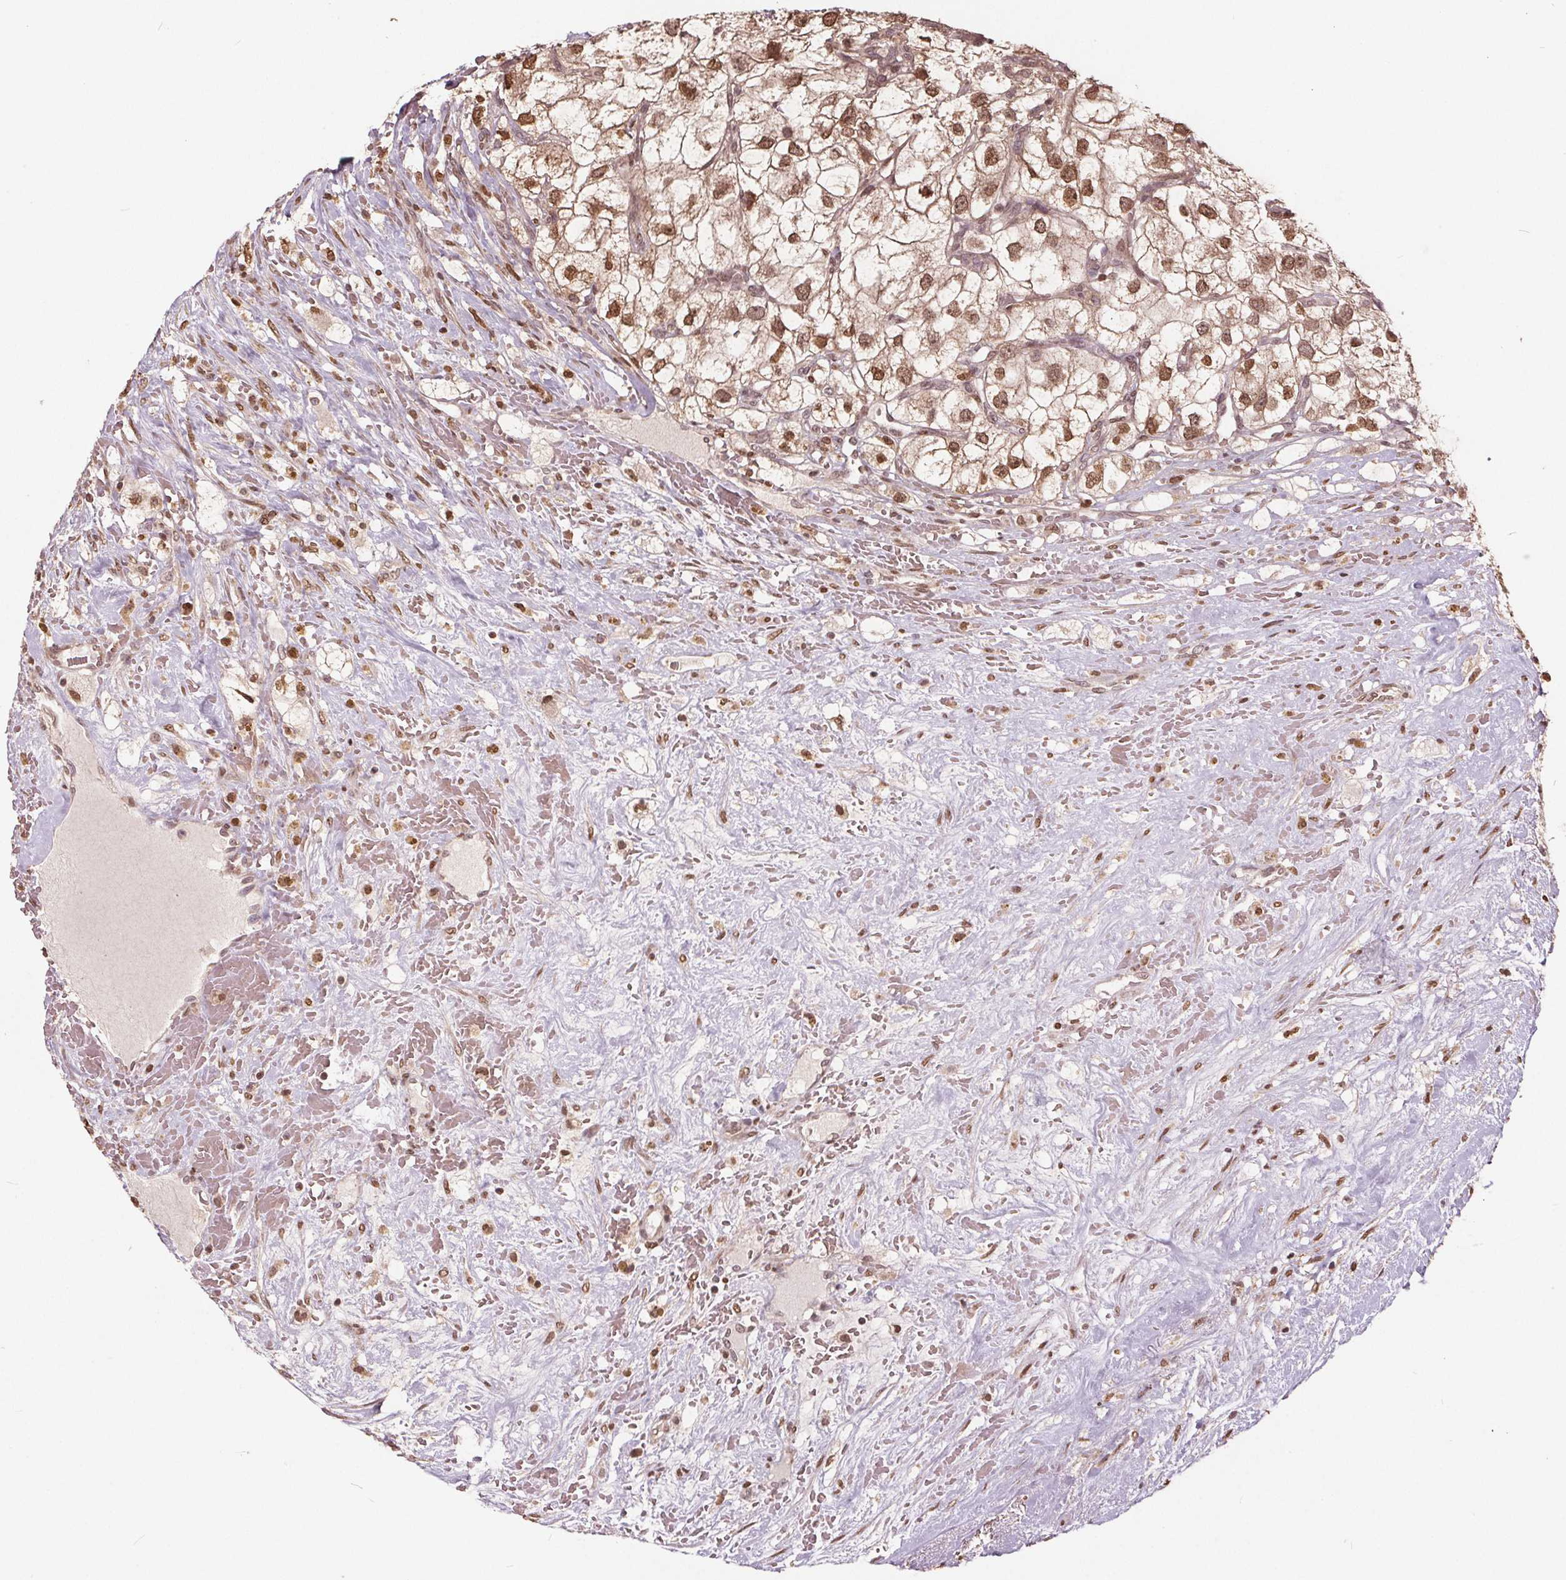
{"staining": {"intensity": "moderate", "quantity": ">75%", "location": "nuclear"}, "tissue": "renal cancer", "cell_type": "Tumor cells", "image_type": "cancer", "snomed": [{"axis": "morphology", "description": "Adenocarcinoma, NOS"}, {"axis": "topography", "description": "Kidney"}], "caption": "Immunohistochemistry (IHC) (DAB (3,3'-diaminobenzidine)) staining of adenocarcinoma (renal) reveals moderate nuclear protein expression in approximately >75% of tumor cells. (Stains: DAB in brown, nuclei in blue, Microscopy: brightfield microscopy at high magnification).", "gene": "HIF1AN", "patient": {"sex": "male", "age": 59}}